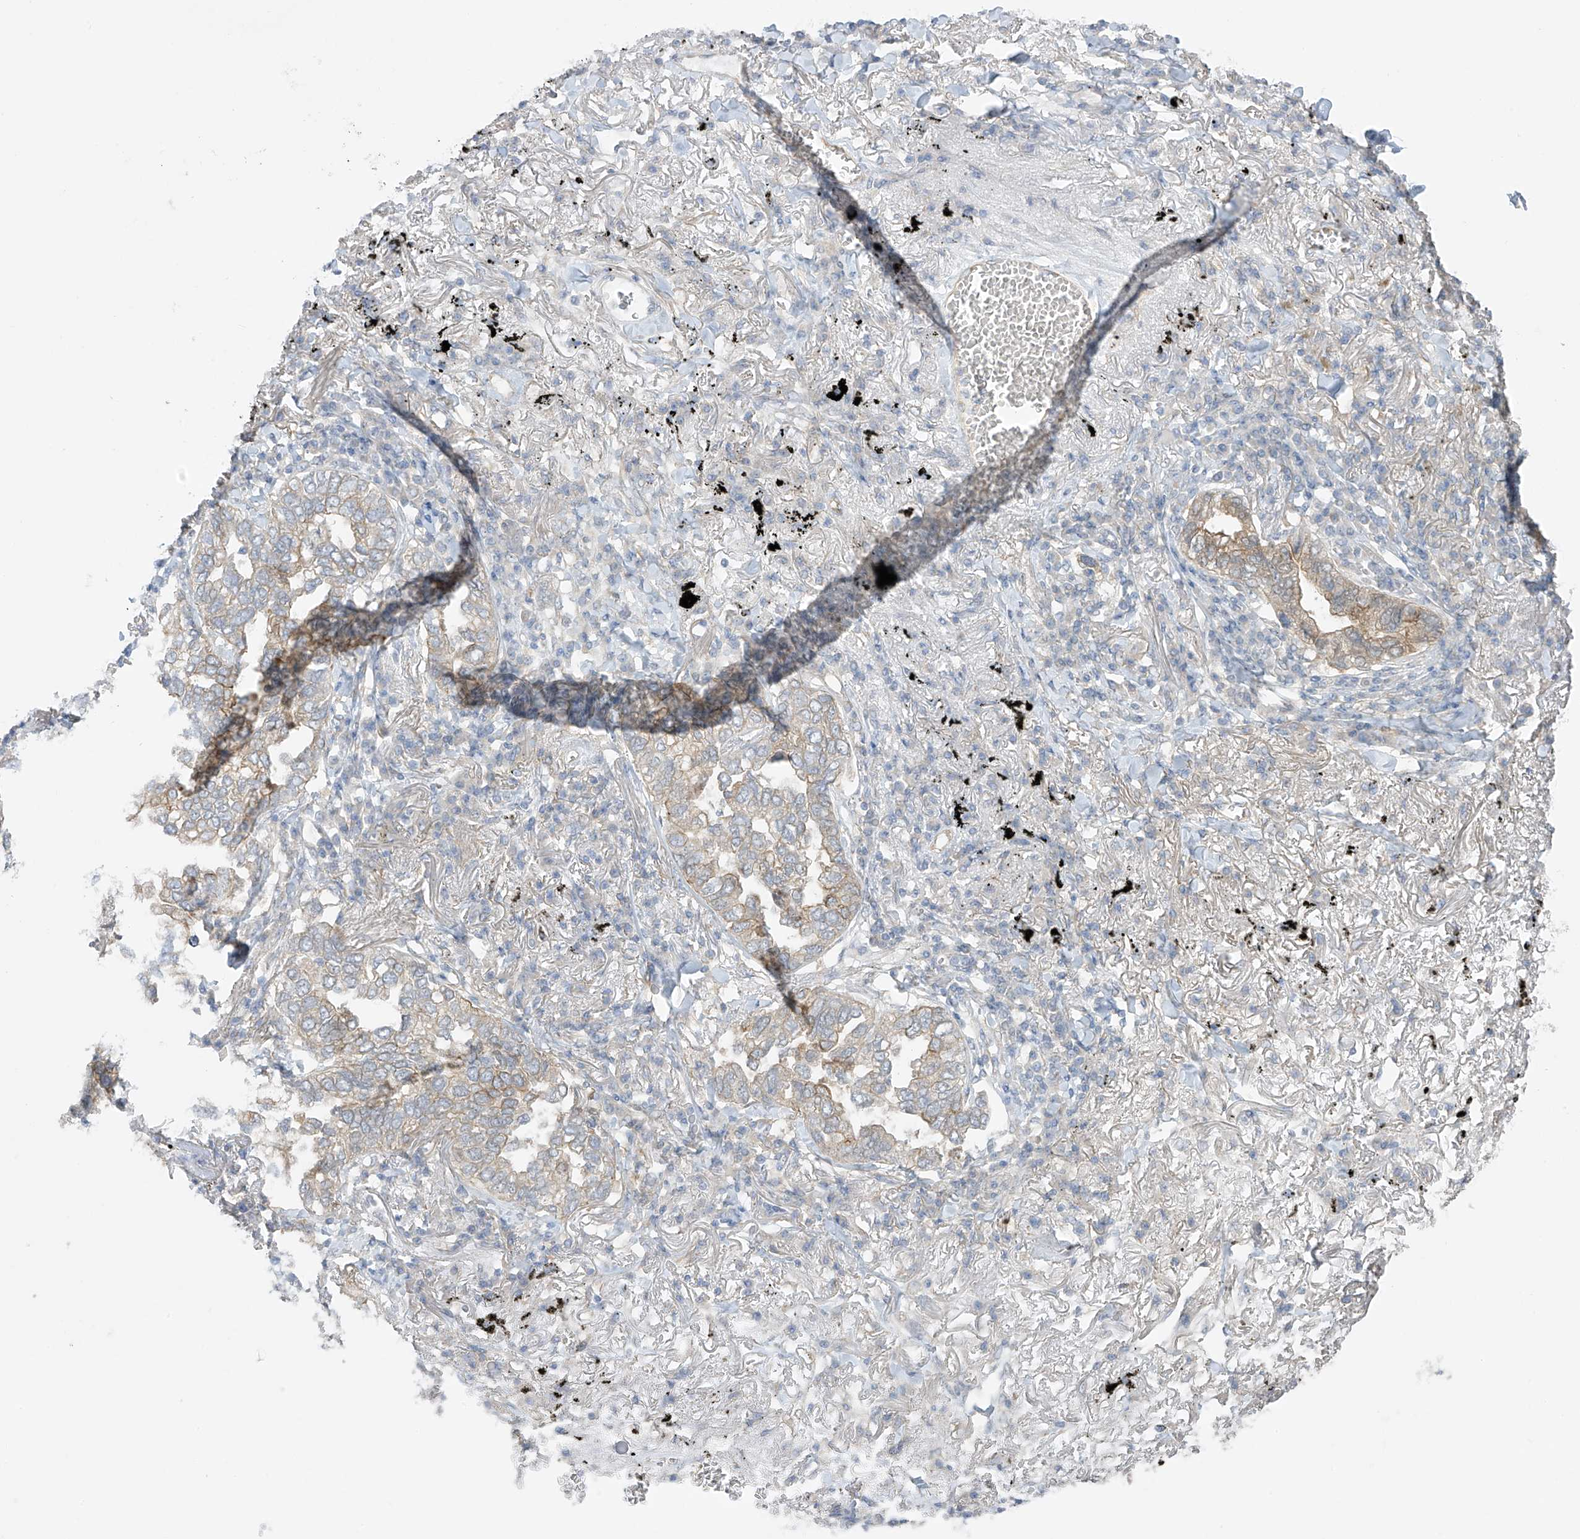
{"staining": {"intensity": "weak", "quantity": ">75%", "location": "cytoplasmic/membranous"}, "tissue": "lung cancer", "cell_type": "Tumor cells", "image_type": "cancer", "snomed": [{"axis": "morphology", "description": "Adenocarcinoma, NOS"}, {"axis": "topography", "description": "Lung"}], "caption": "A low amount of weak cytoplasmic/membranous positivity is identified in approximately >75% of tumor cells in adenocarcinoma (lung) tissue.", "gene": "EIPR1", "patient": {"sex": "male", "age": 65}}